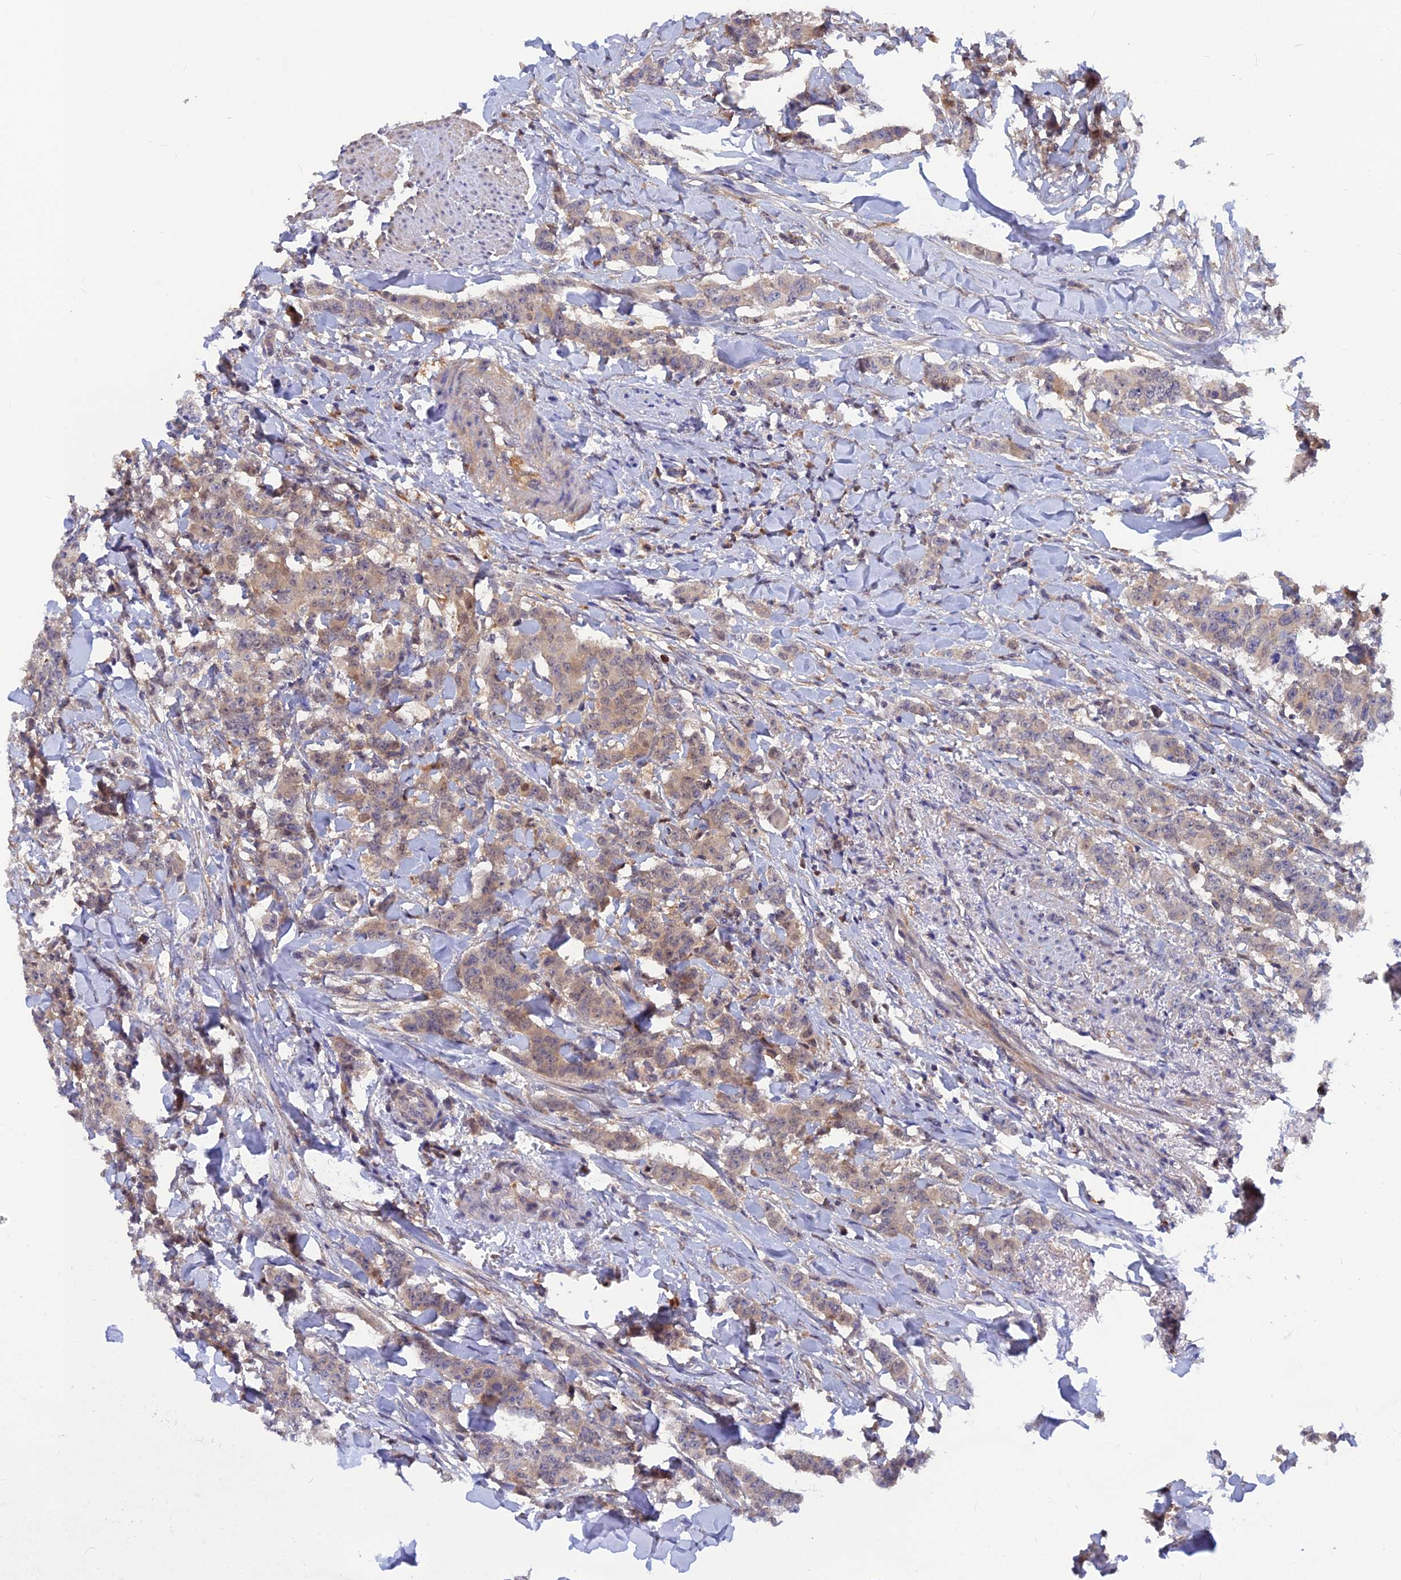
{"staining": {"intensity": "weak", "quantity": "25%-75%", "location": "cytoplasmic/membranous"}, "tissue": "breast cancer", "cell_type": "Tumor cells", "image_type": "cancer", "snomed": [{"axis": "morphology", "description": "Duct carcinoma"}, {"axis": "topography", "description": "Breast"}], "caption": "Protein expression analysis of human breast cancer (infiltrating ductal carcinoma) reveals weak cytoplasmic/membranous staining in approximately 25%-75% of tumor cells.", "gene": "BLVRA", "patient": {"sex": "female", "age": 40}}